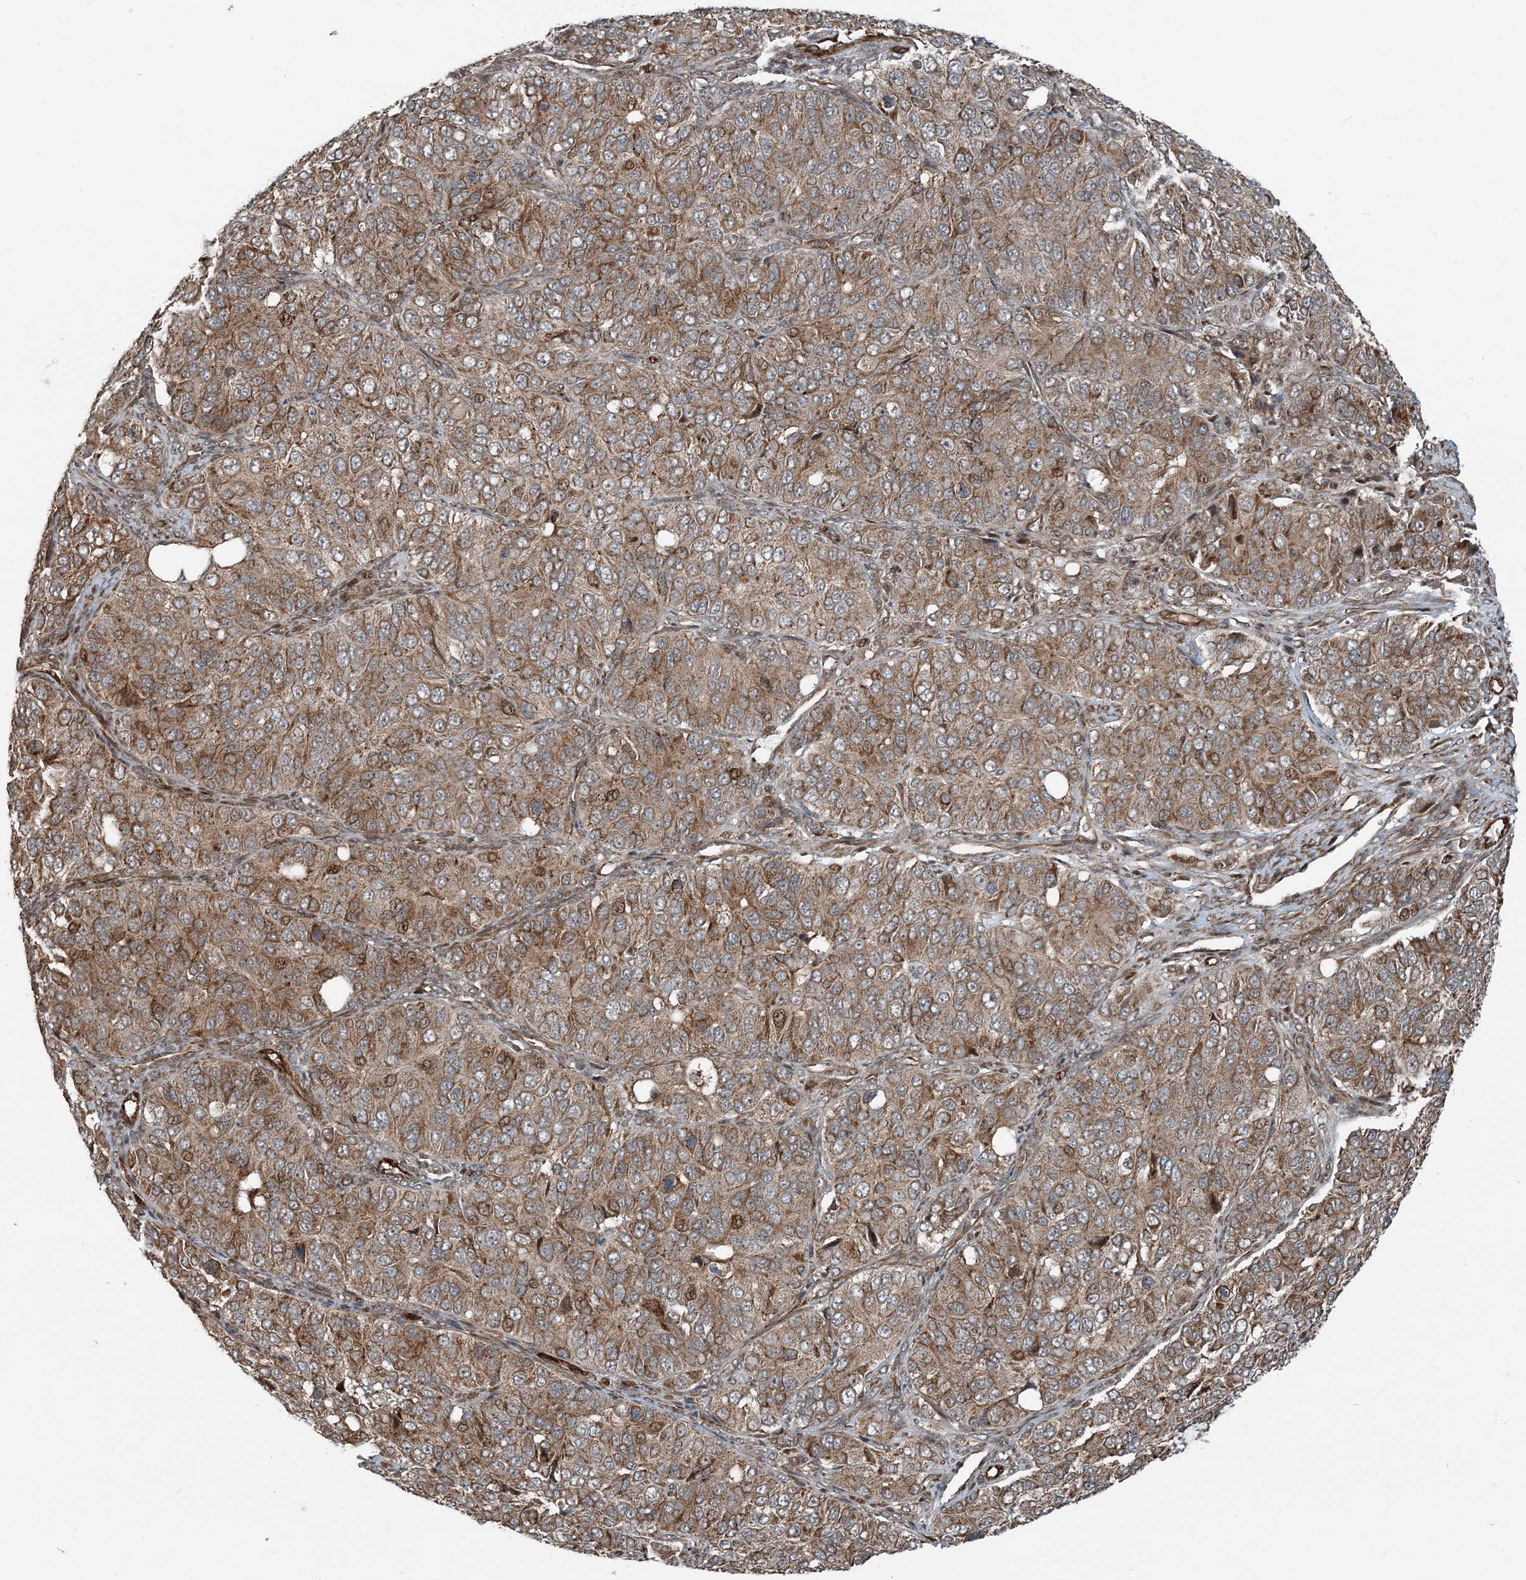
{"staining": {"intensity": "moderate", "quantity": ">75%", "location": "cytoplasmic/membranous"}, "tissue": "ovarian cancer", "cell_type": "Tumor cells", "image_type": "cancer", "snomed": [{"axis": "morphology", "description": "Carcinoma, endometroid"}, {"axis": "topography", "description": "Ovary"}], "caption": "Immunohistochemistry (IHC) micrograph of human ovarian endometroid carcinoma stained for a protein (brown), which exhibits medium levels of moderate cytoplasmic/membranous expression in about >75% of tumor cells.", "gene": "EDEM2", "patient": {"sex": "female", "age": 51}}